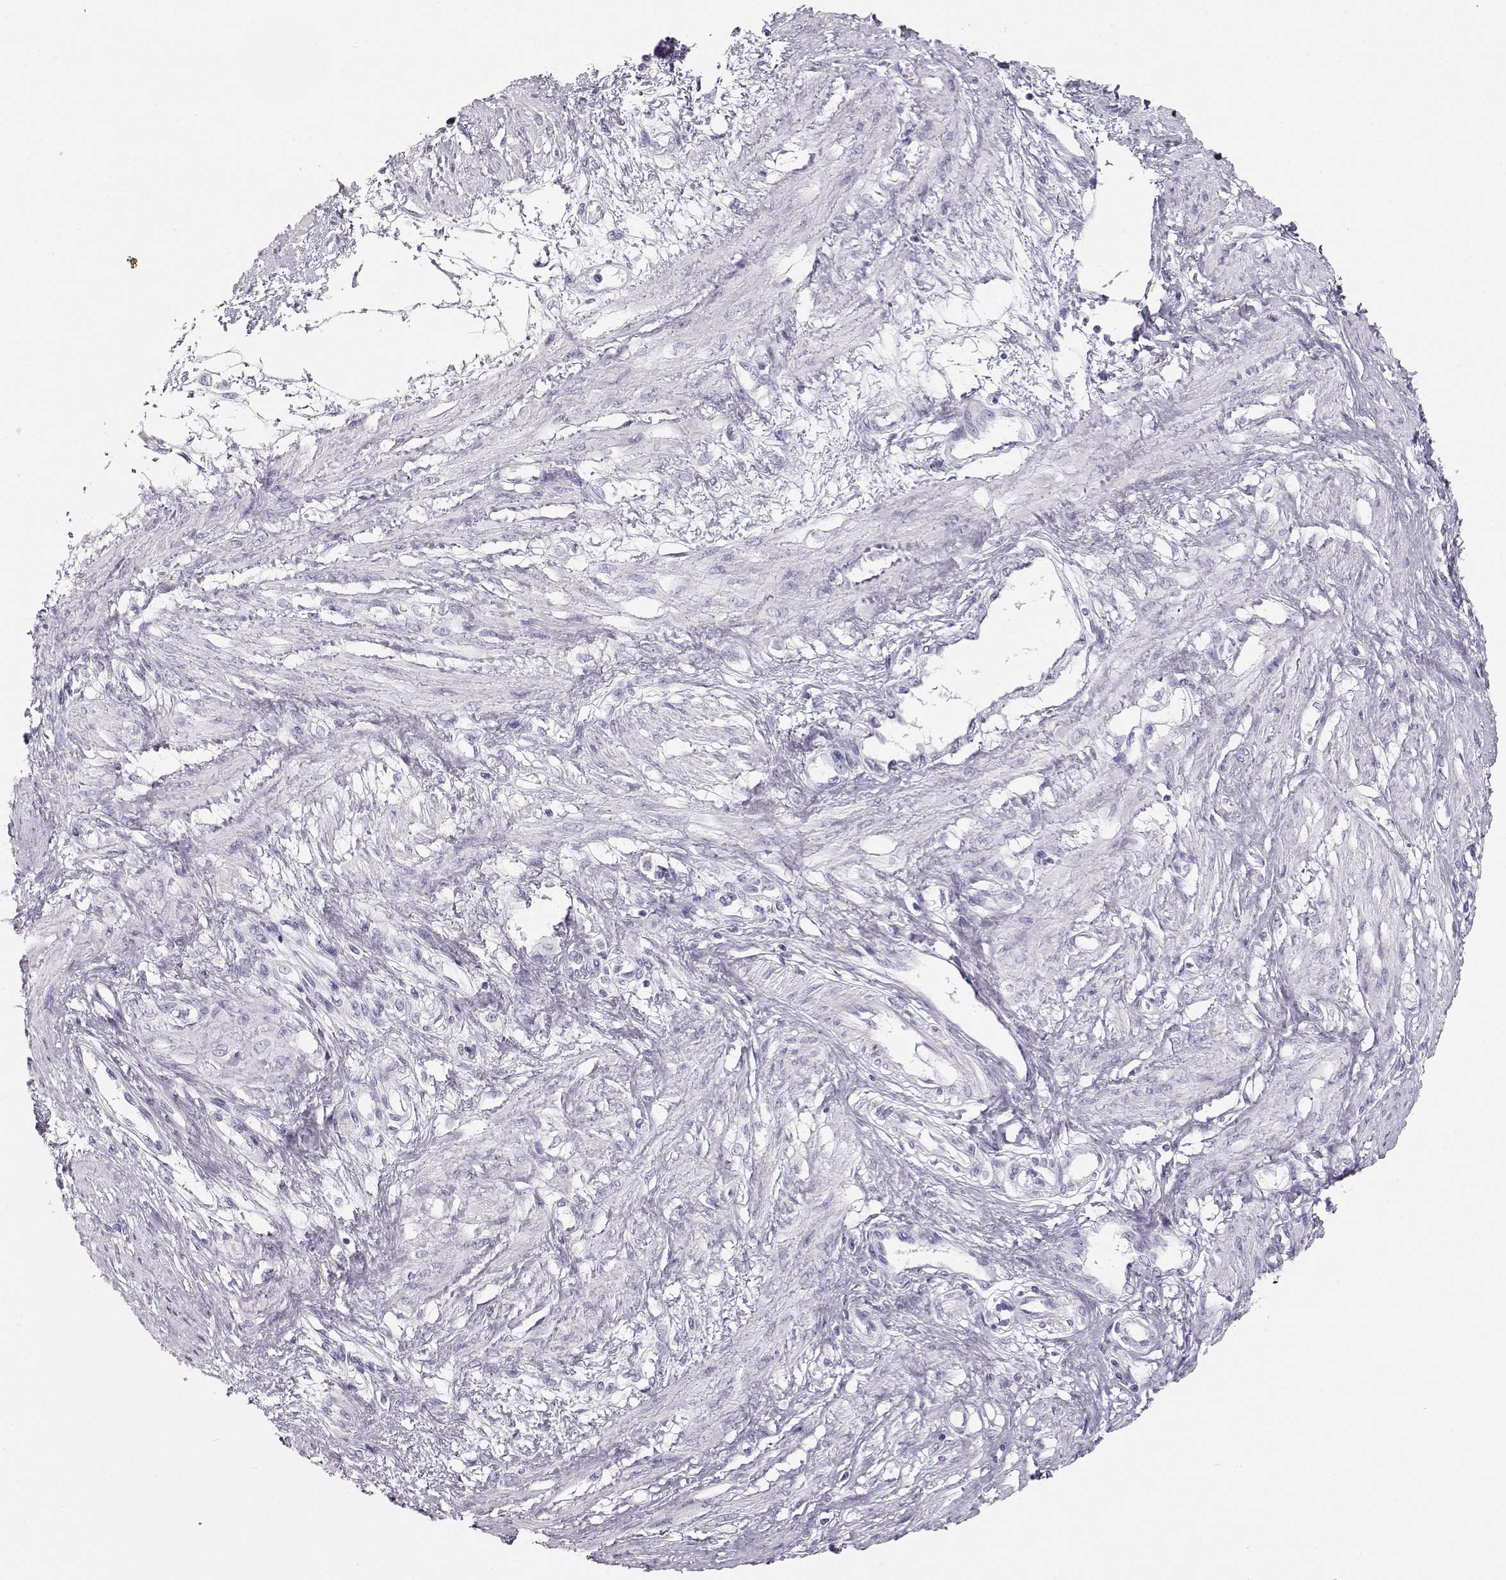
{"staining": {"intensity": "negative", "quantity": "none", "location": "none"}, "tissue": "smooth muscle", "cell_type": "Smooth muscle cells", "image_type": "normal", "snomed": [{"axis": "morphology", "description": "Normal tissue, NOS"}, {"axis": "topography", "description": "Smooth muscle"}, {"axis": "topography", "description": "Uterus"}], "caption": "DAB immunohistochemical staining of benign smooth muscle exhibits no significant staining in smooth muscle cells. Brightfield microscopy of immunohistochemistry (IHC) stained with DAB (3,3'-diaminobenzidine) (brown) and hematoxylin (blue), captured at high magnification.", "gene": "TKTL1", "patient": {"sex": "female", "age": 39}}